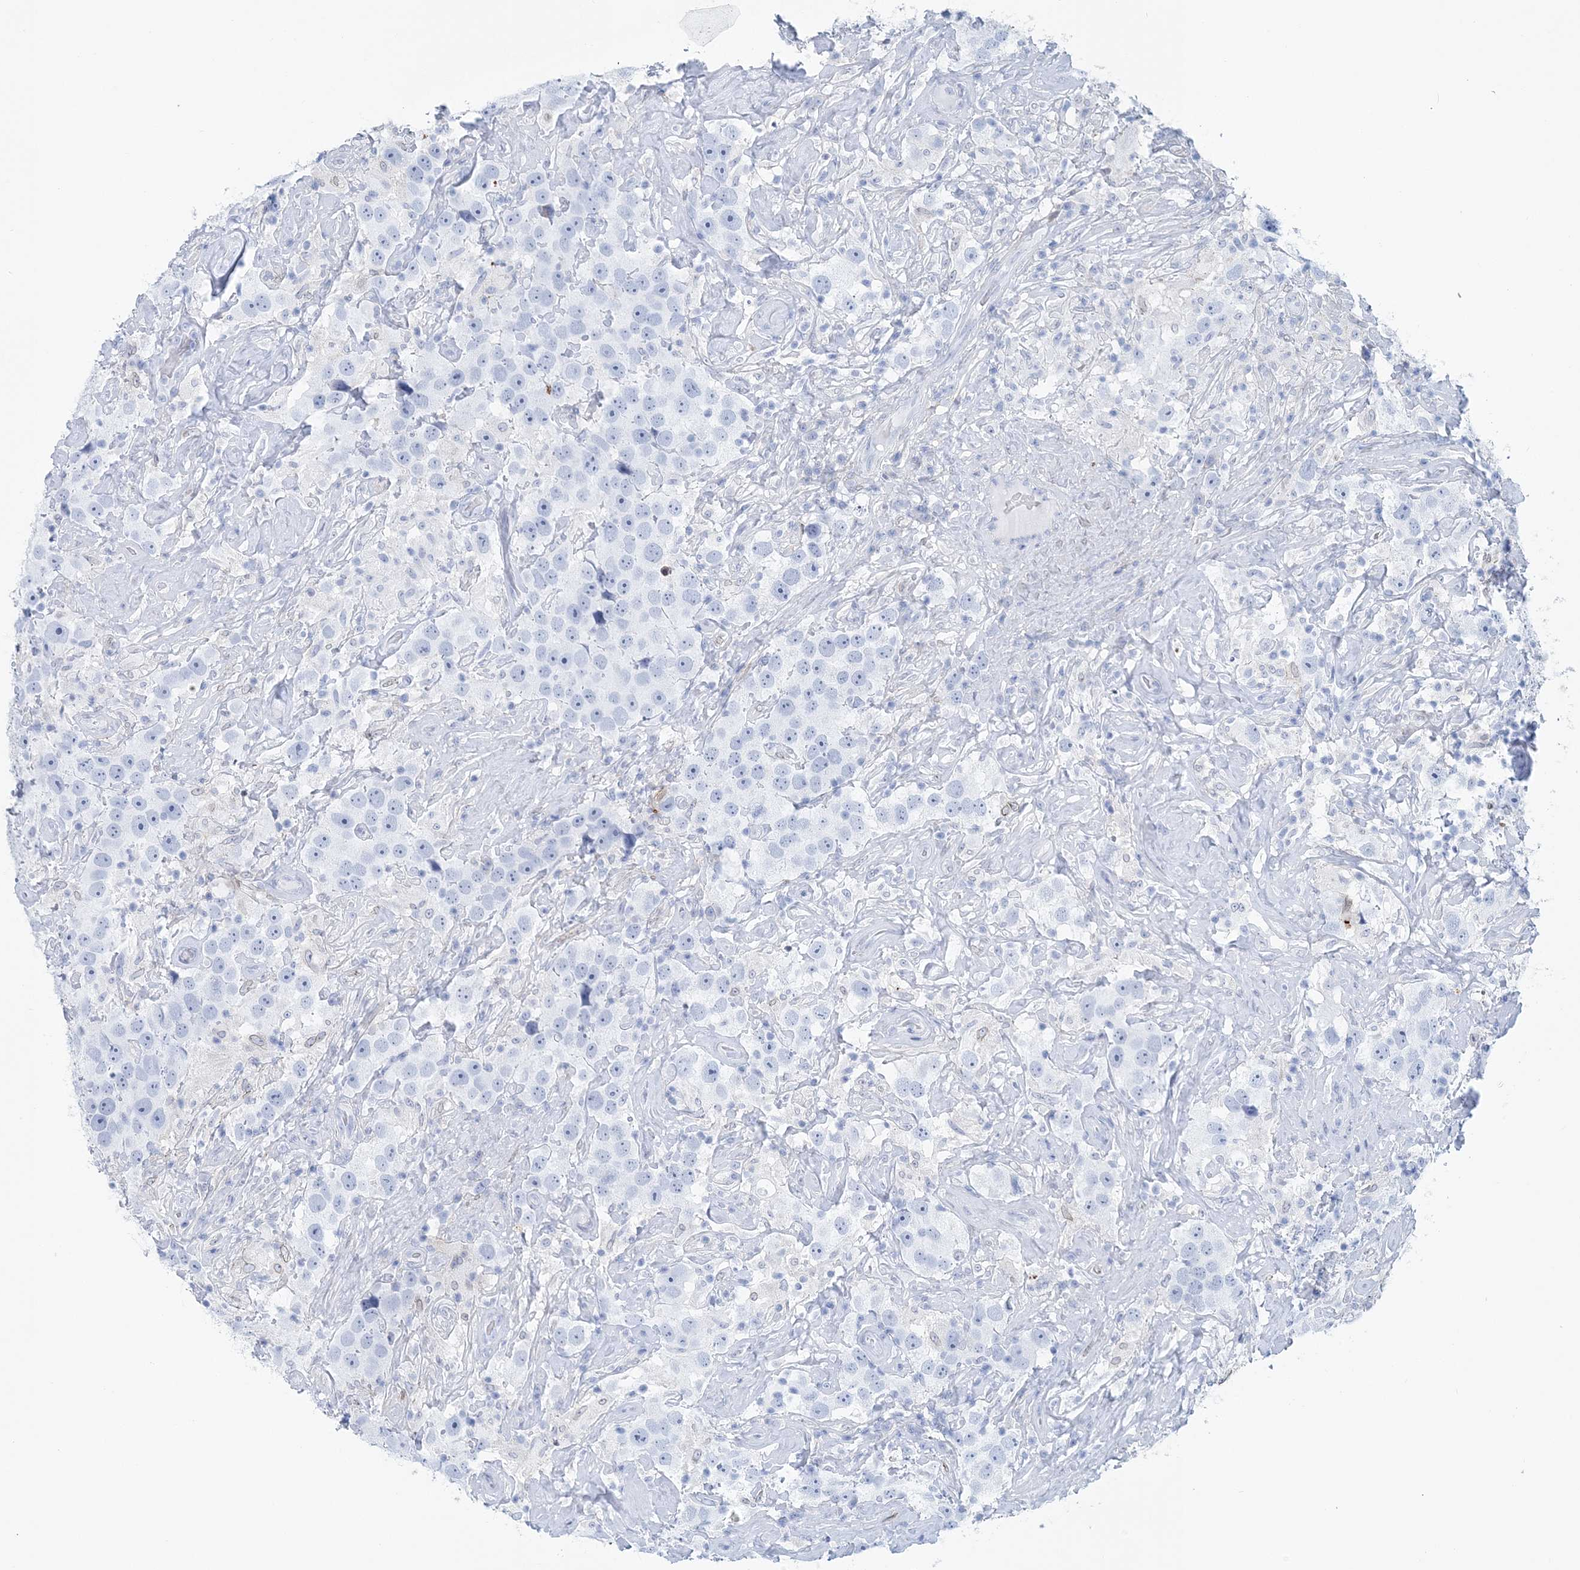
{"staining": {"intensity": "negative", "quantity": "none", "location": "none"}, "tissue": "testis cancer", "cell_type": "Tumor cells", "image_type": "cancer", "snomed": [{"axis": "morphology", "description": "Seminoma, NOS"}, {"axis": "topography", "description": "Testis"}], "caption": "An immunohistochemistry (IHC) image of testis cancer is shown. There is no staining in tumor cells of testis cancer.", "gene": "NKX6-1", "patient": {"sex": "male", "age": 49}}